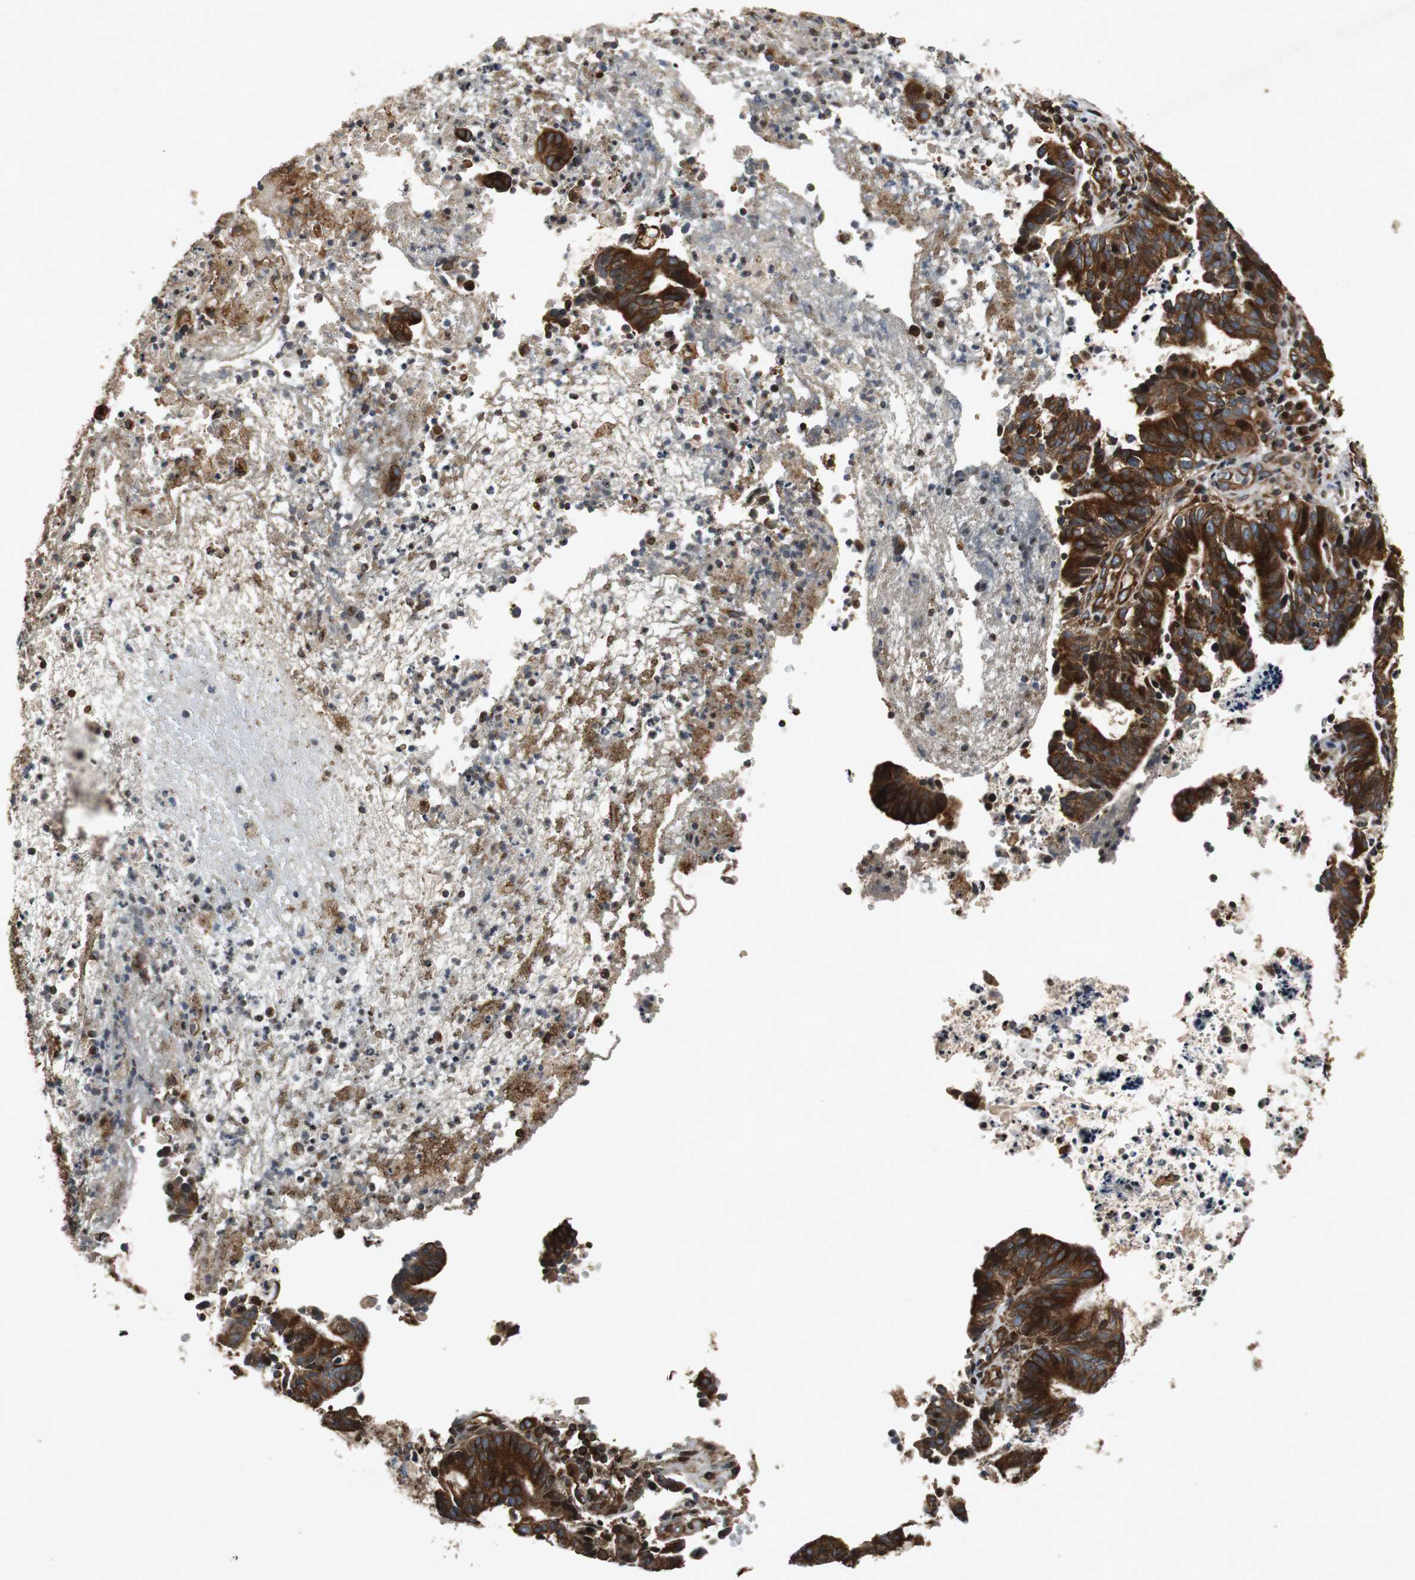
{"staining": {"intensity": "strong", "quantity": ">75%", "location": "cytoplasmic/membranous"}, "tissue": "endometrial cancer", "cell_type": "Tumor cells", "image_type": "cancer", "snomed": [{"axis": "morphology", "description": "Adenocarcinoma, NOS"}, {"axis": "topography", "description": "Uterus"}], "caption": "The photomicrograph exhibits immunohistochemical staining of endometrial adenocarcinoma. There is strong cytoplasmic/membranous expression is seen in about >75% of tumor cells.", "gene": "TUBA4A", "patient": {"sex": "female", "age": 83}}